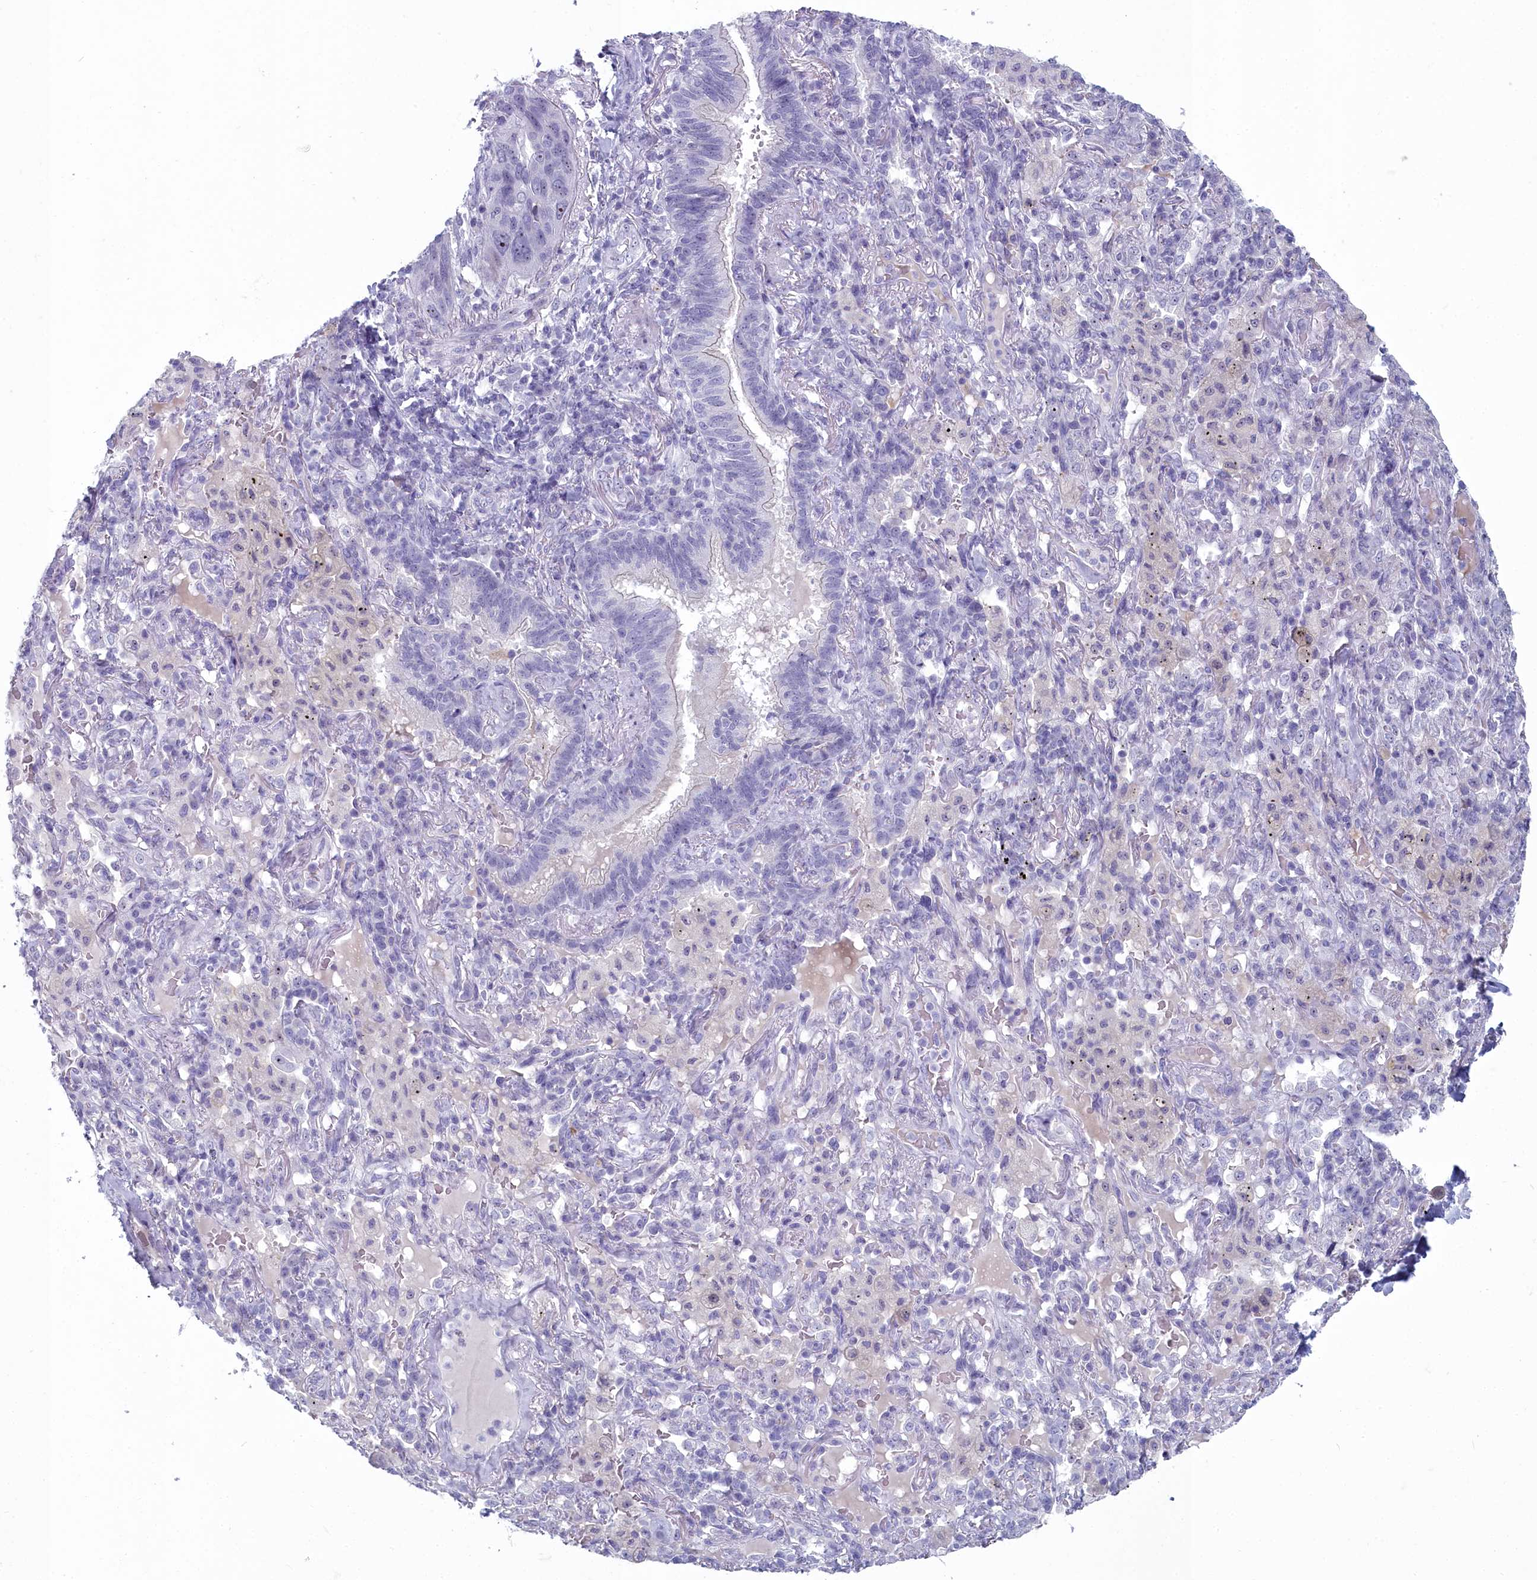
{"staining": {"intensity": "moderate", "quantity": "<25%", "location": "nuclear"}, "tissue": "lung cancer", "cell_type": "Tumor cells", "image_type": "cancer", "snomed": [{"axis": "morphology", "description": "Squamous cell carcinoma, NOS"}, {"axis": "topography", "description": "Lung"}], "caption": "IHC of human lung cancer (squamous cell carcinoma) displays low levels of moderate nuclear staining in approximately <25% of tumor cells.", "gene": "INSYN2A", "patient": {"sex": "female", "age": 70}}